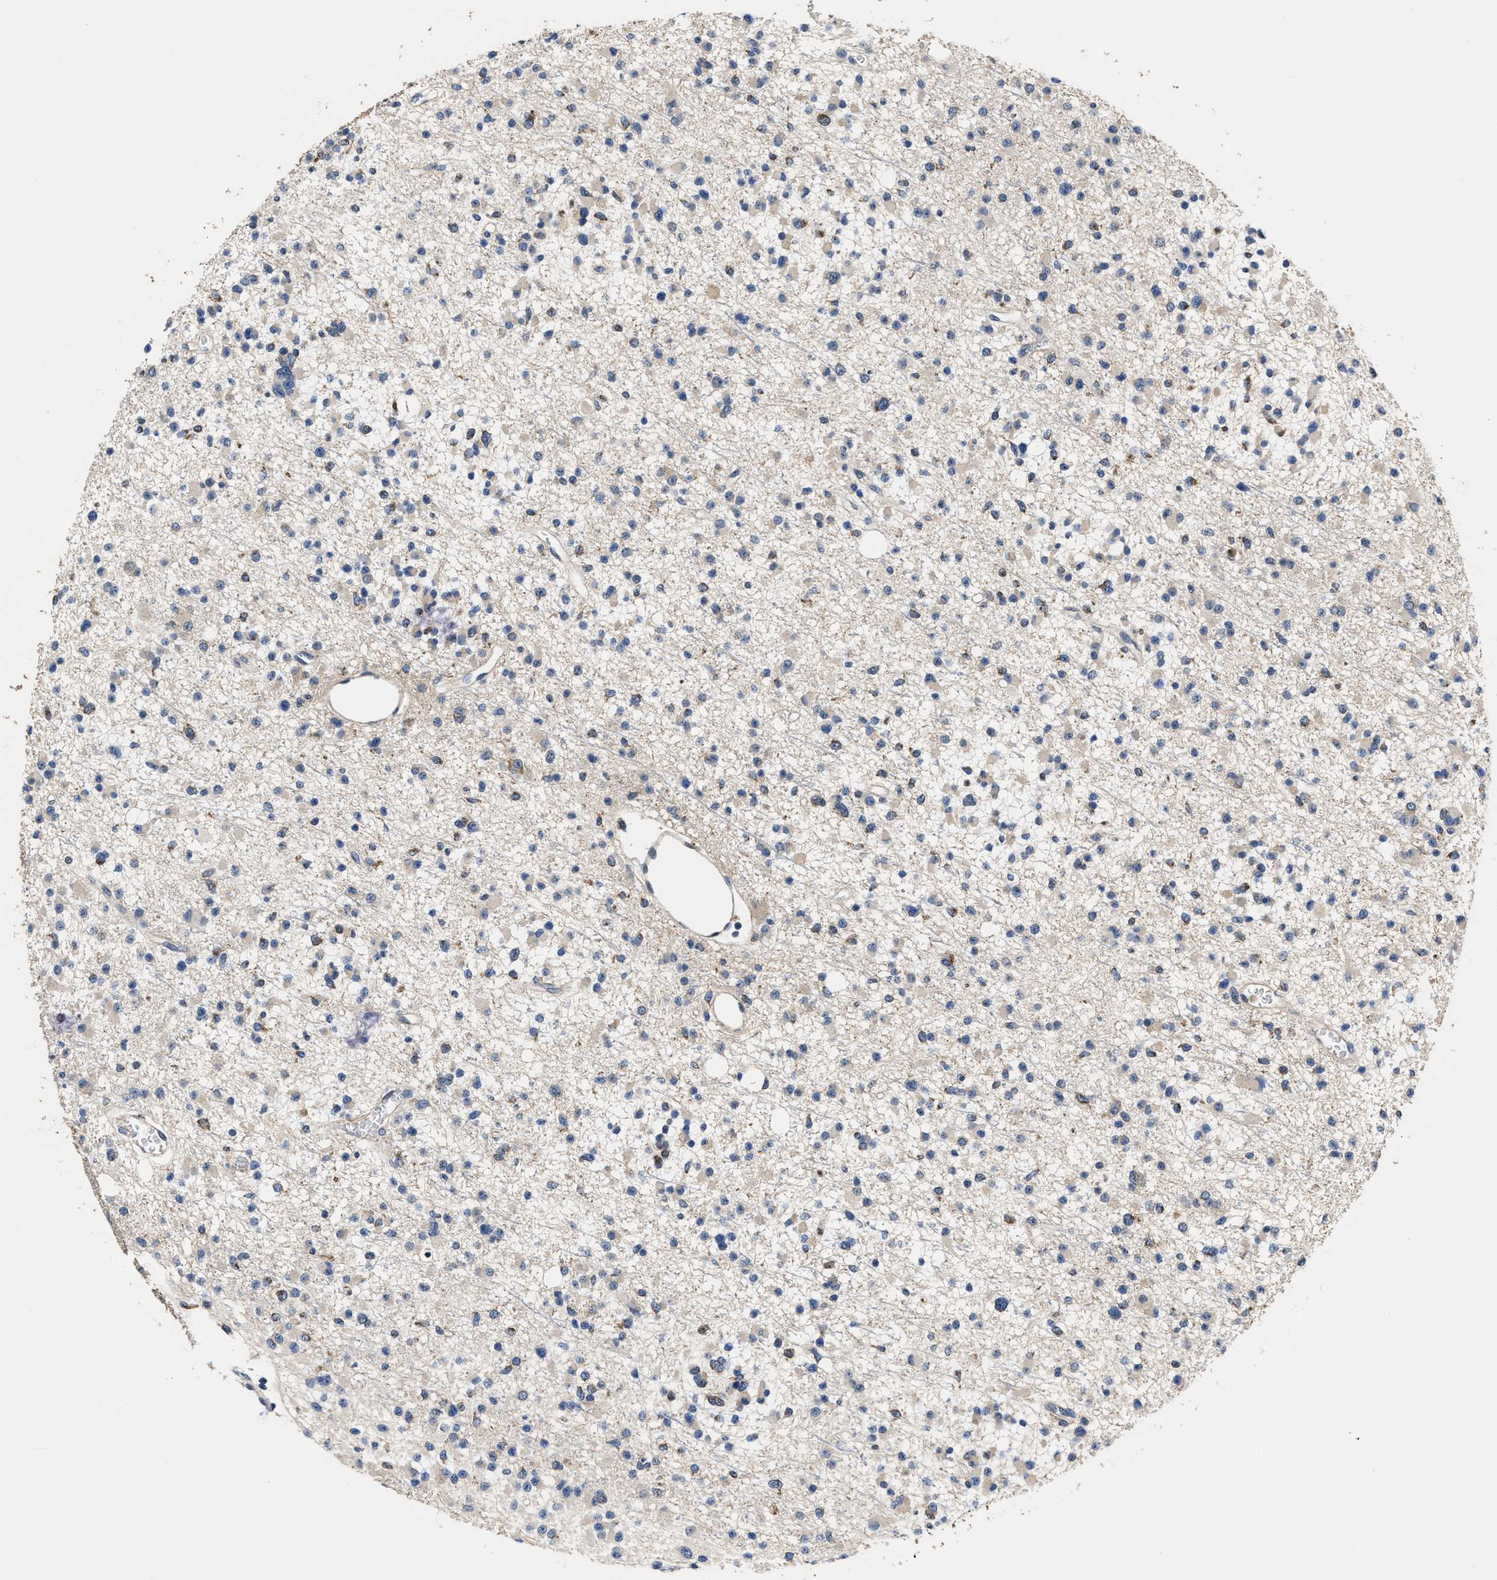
{"staining": {"intensity": "weak", "quantity": "<25%", "location": "cytoplasmic/membranous"}, "tissue": "glioma", "cell_type": "Tumor cells", "image_type": "cancer", "snomed": [{"axis": "morphology", "description": "Glioma, malignant, Low grade"}, {"axis": "topography", "description": "Brain"}], "caption": "Micrograph shows no protein expression in tumor cells of low-grade glioma (malignant) tissue.", "gene": "ACLY", "patient": {"sex": "female", "age": 22}}